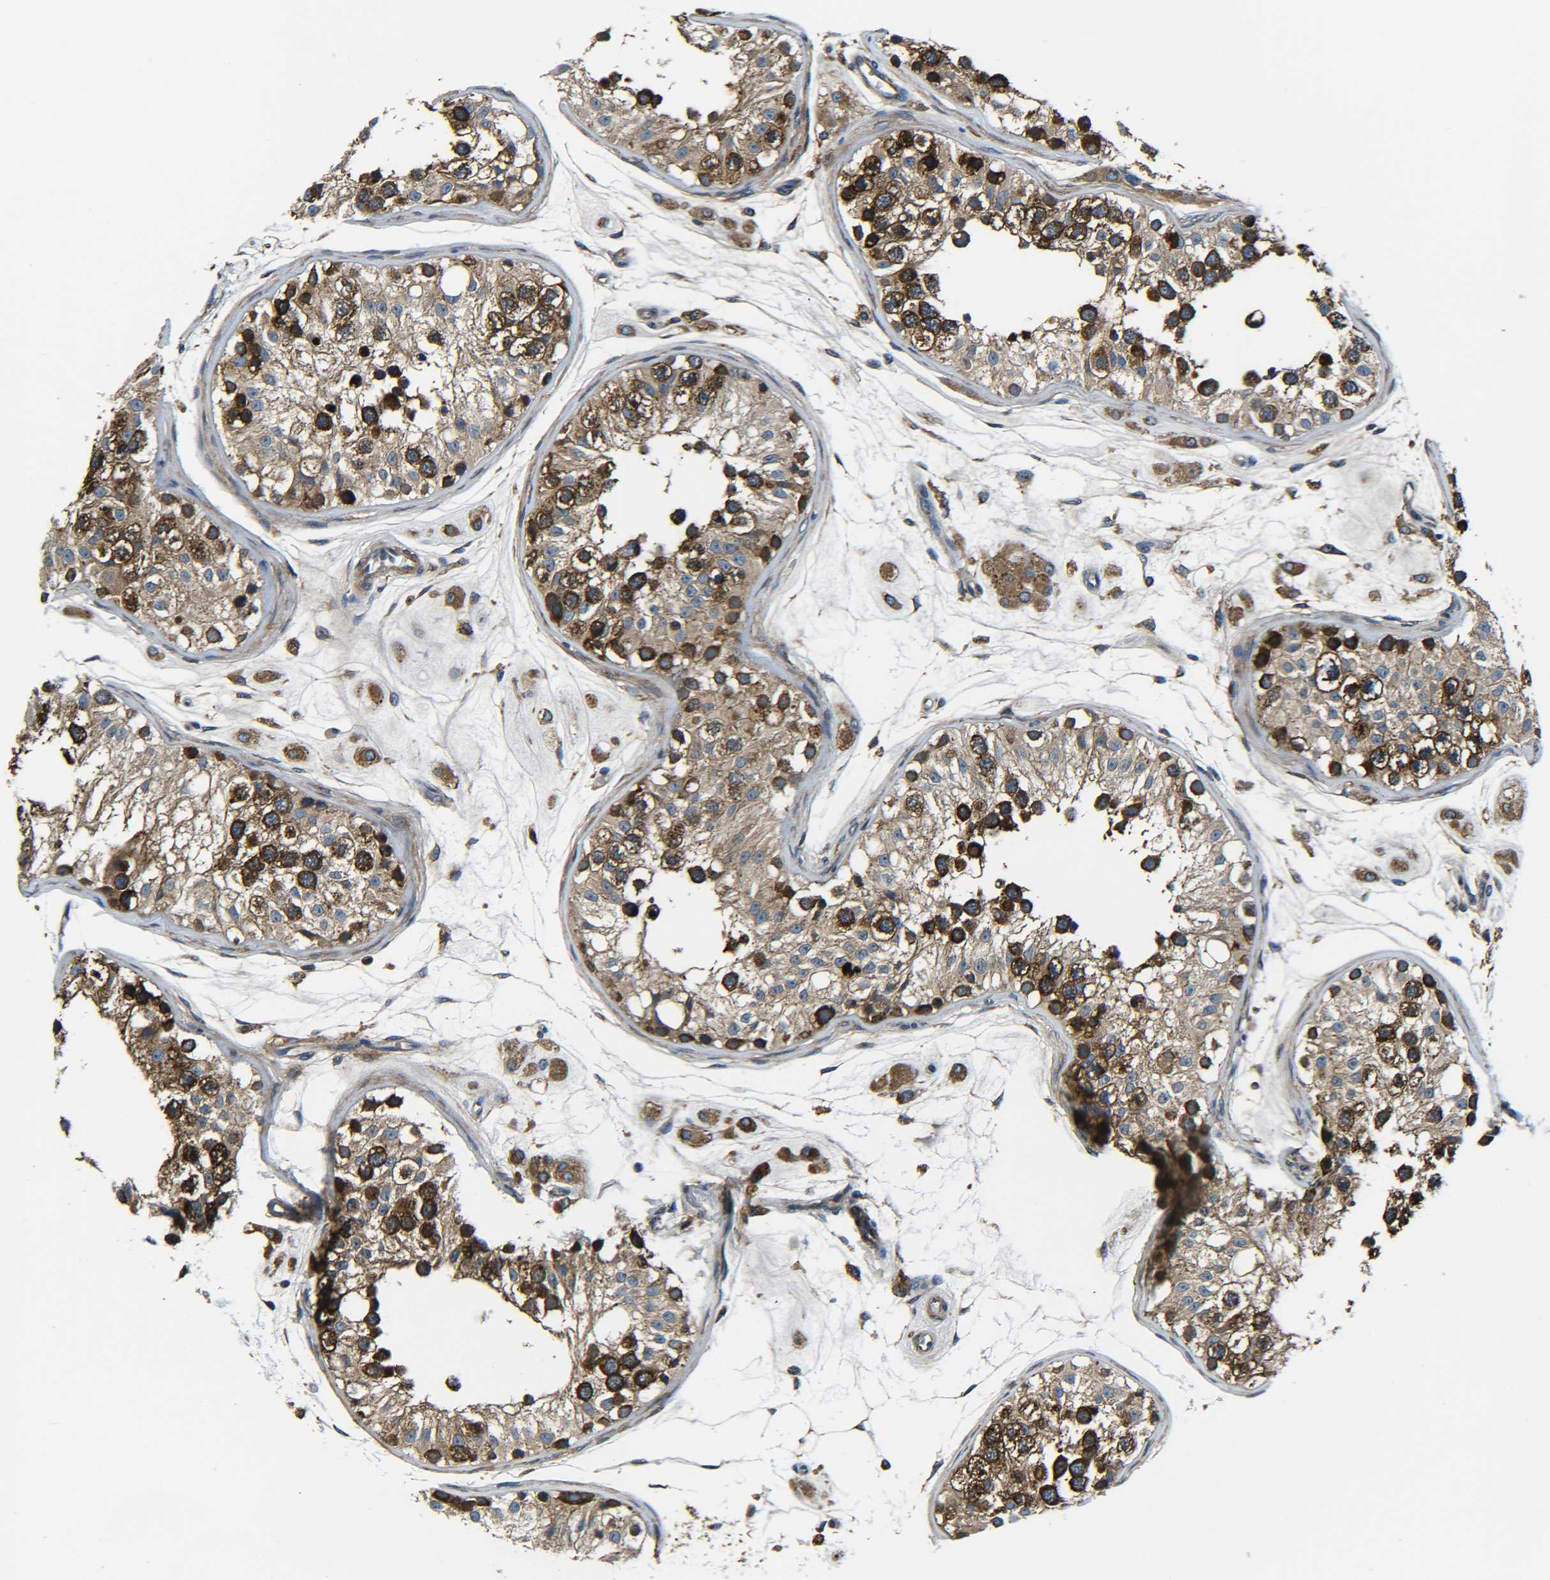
{"staining": {"intensity": "strong", "quantity": ">75%", "location": "cytoplasmic/membranous"}, "tissue": "testis", "cell_type": "Cells in seminiferous ducts", "image_type": "normal", "snomed": [{"axis": "morphology", "description": "Normal tissue, NOS"}, {"axis": "morphology", "description": "Adenocarcinoma, metastatic, NOS"}, {"axis": "topography", "description": "Testis"}], "caption": "This is a photomicrograph of immunohistochemistry (IHC) staining of normal testis, which shows strong positivity in the cytoplasmic/membranous of cells in seminiferous ducts.", "gene": "PREB", "patient": {"sex": "male", "age": 26}}